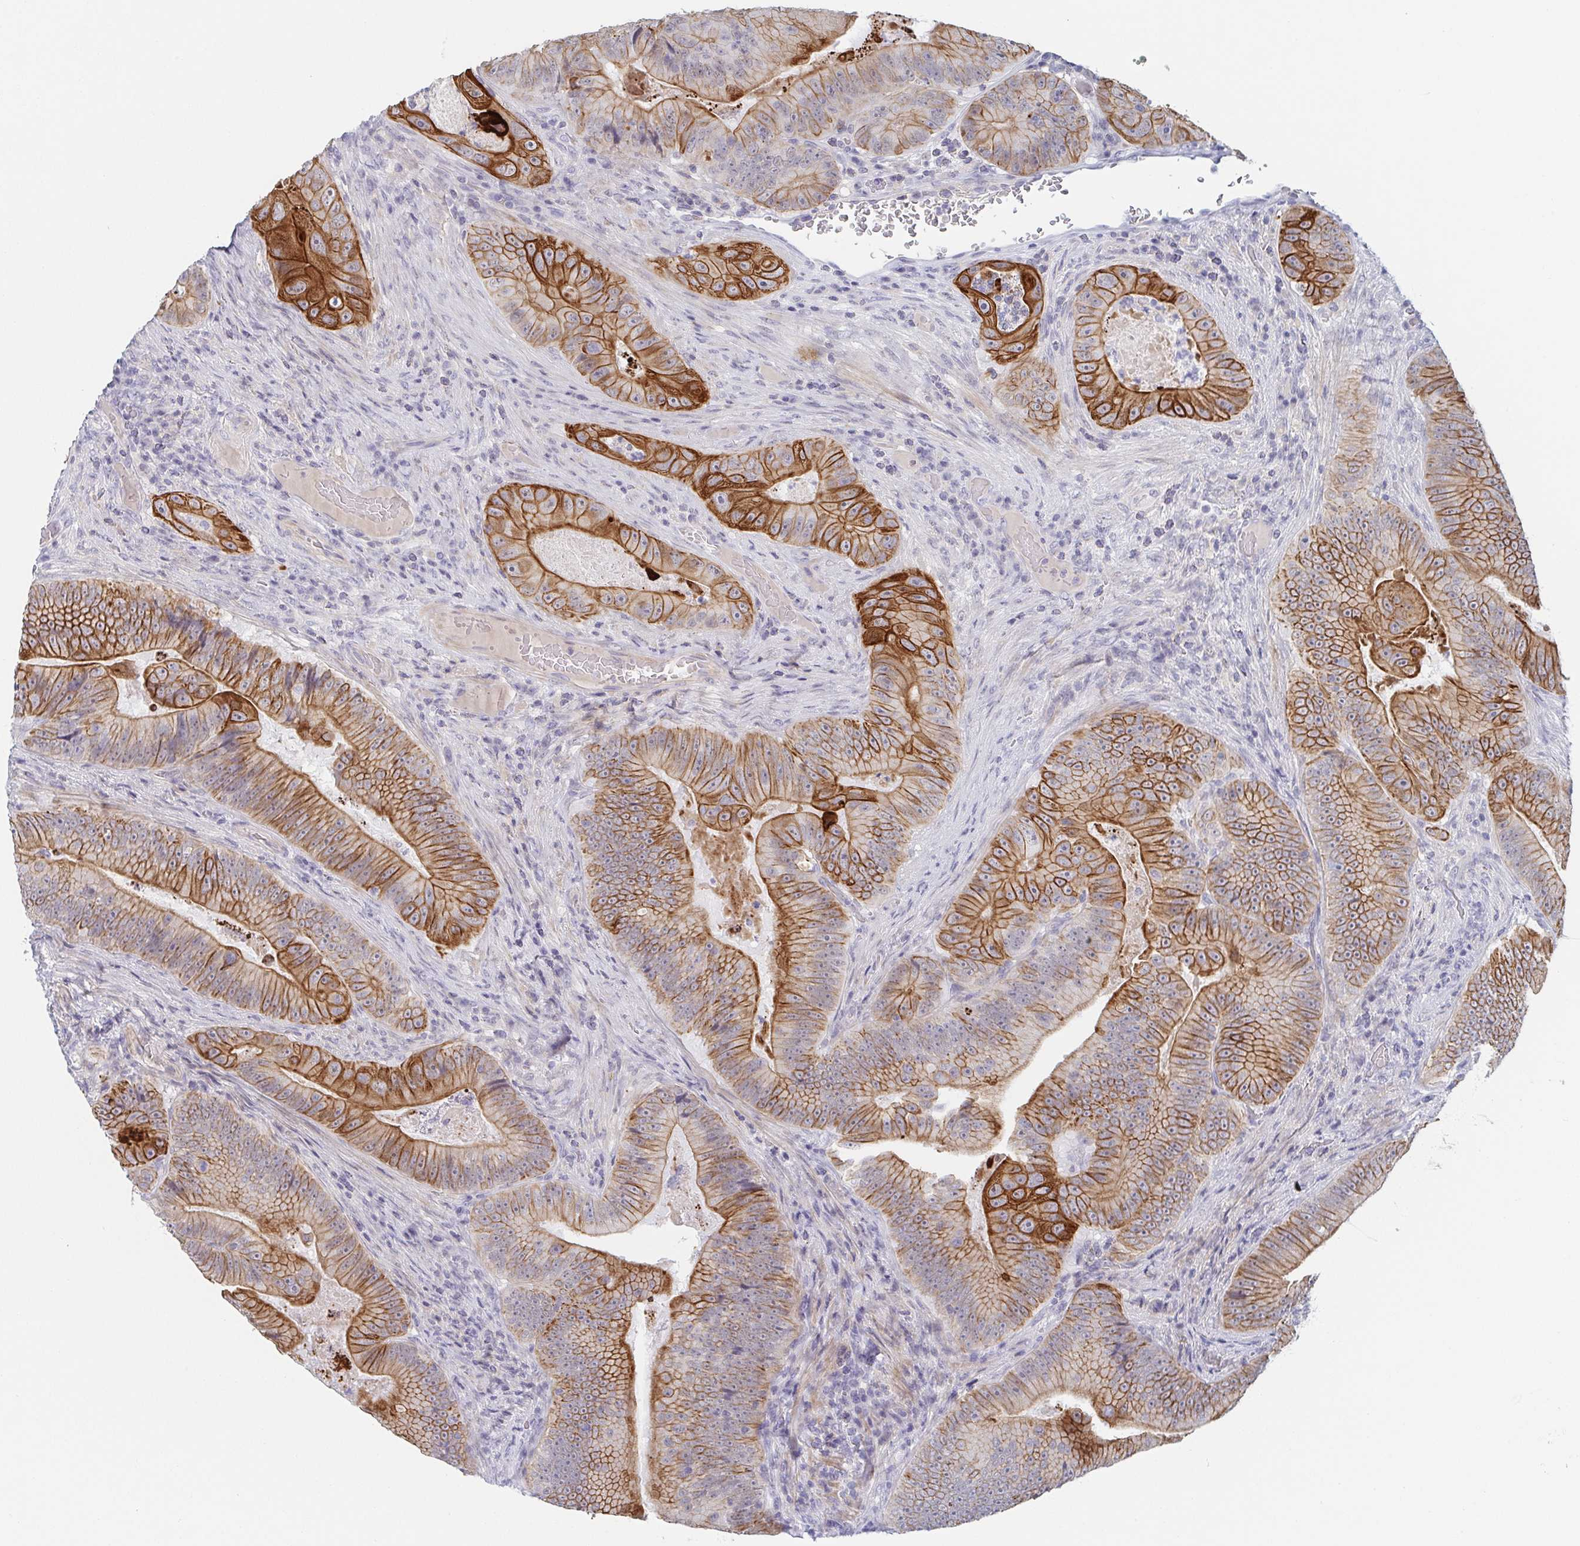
{"staining": {"intensity": "moderate", "quantity": "25%-75%", "location": "cytoplasmic/membranous"}, "tissue": "colorectal cancer", "cell_type": "Tumor cells", "image_type": "cancer", "snomed": [{"axis": "morphology", "description": "Adenocarcinoma, NOS"}, {"axis": "topography", "description": "Colon"}], "caption": "Moderate cytoplasmic/membranous expression is present in approximately 25%-75% of tumor cells in colorectal adenocarcinoma.", "gene": "RHOV", "patient": {"sex": "female", "age": 86}}